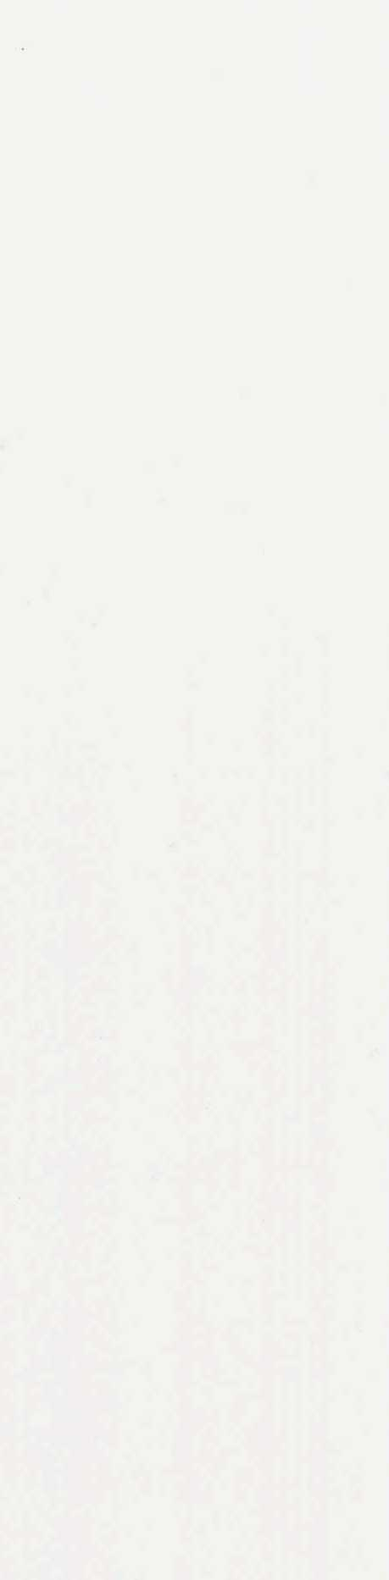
{"staining": {"intensity": "negative", "quantity": "none", "location": "none"}, "tissue": "adipose tissue", "cell_type": "Adipocytes", "image_type": "normal", "snomed": [{"axis": "morphology", "description": "Normal tissue, NOS"}, {"axis": "morphology", "description": "Fibrosis, NOS"}, {"axis": "topography", "description": "Breast"}], "caption": "This histopathology image is of unremarkable adipose tissue stained with immunohistochemistry (IHC) to label a protein in brown with the nuclei are counter-stained blue. There is no staining in adipocytes.", "gene": "SNAP25", "patient": {"sex": "female", "age": 24}}